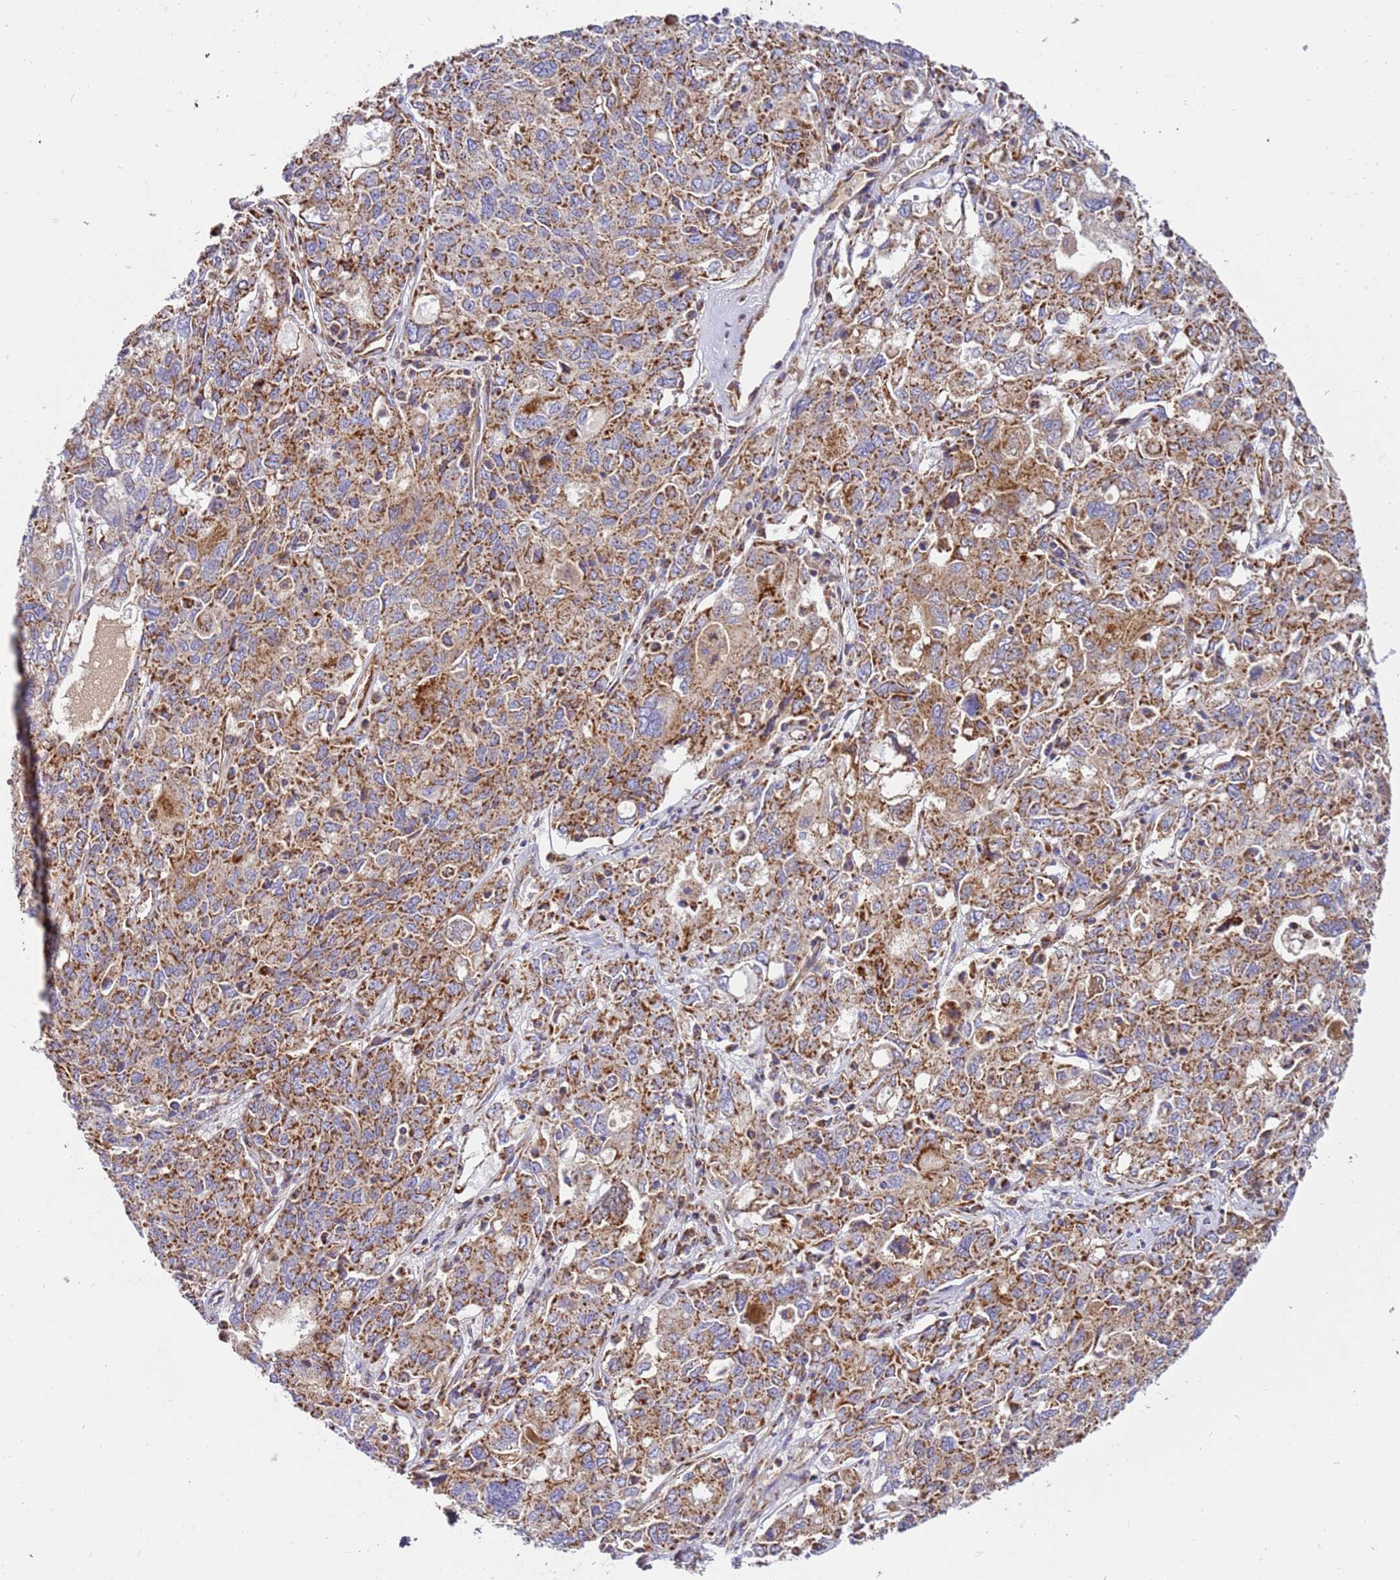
{"staining": {"intensity": "moderate", "quantity": ">75%", "location": "cytoplasmic/membranous"}, "tissue": "ovarian cancer", "cell_type": "Tumor cells", "image_type": "cancer", "snomed": [{"axis": "morphology", "description": "Carcinoma, endometroid"}, {"axis": "topography", "description": "Ovary"}], "caption": "A high-resolution micrograph shows immunohistochemistry staining of ovarian cancer, which shows moderate cytoplasmic/membranous positivity in approximately >75% of tumor cells.", "gene": "MRPL20", "patient": {"sex": "female", "age": 62}}